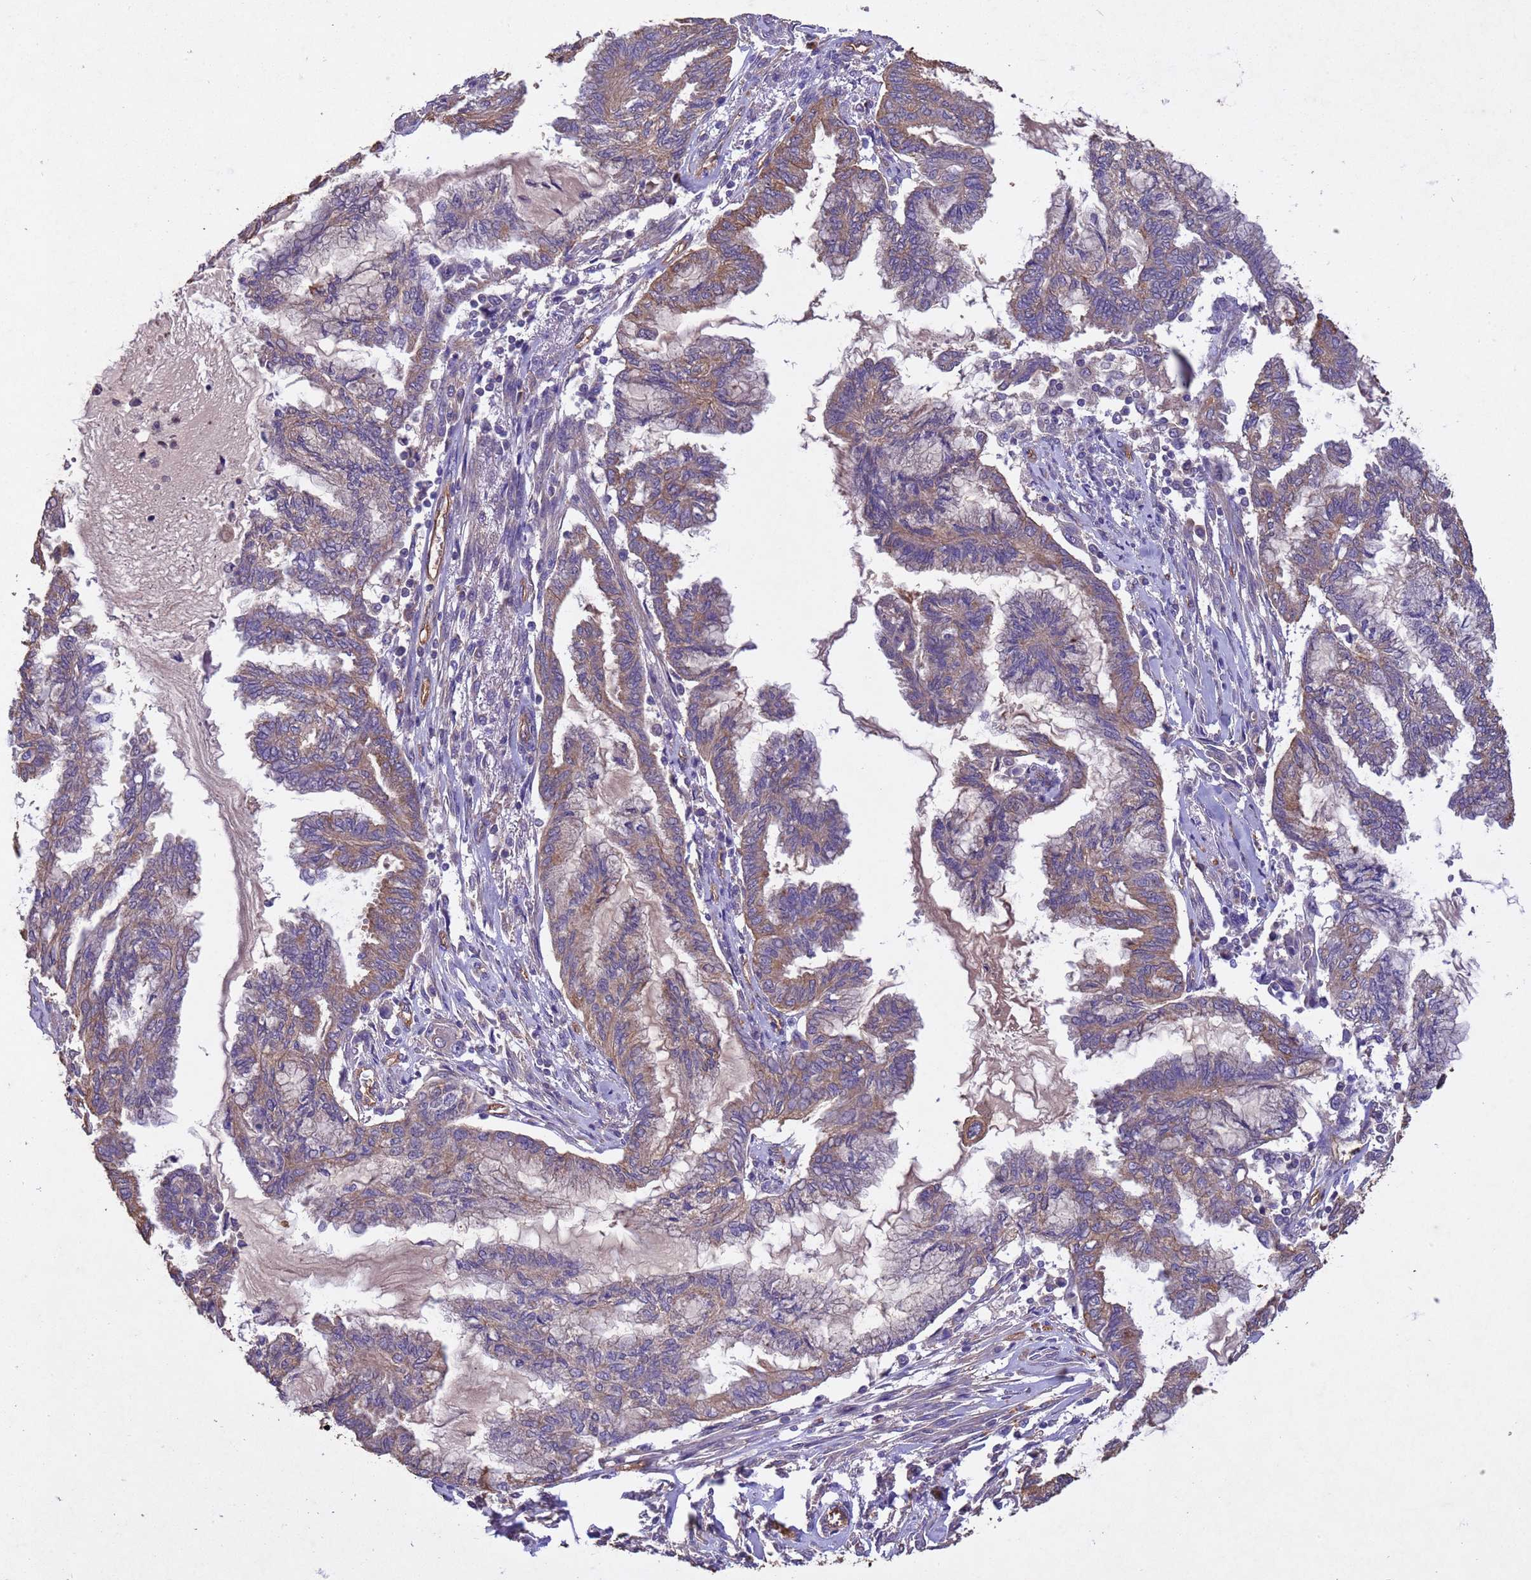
{"staining": {"intensity": "weak", "quantity": "25%-75%", "location": "cytoplasmic/membranous"}, "tissue": "endometrial cancer", "cell_type": "Tumor cells", "image_type": "cancer", "snomed": [{"axis": "morphology", "description": "Adenocarcinoma, NOS"}, {"axis": "topography", "description": "Endometrium"}], "caption": "High-magnification brightfield microscopy of endometrial adenocarcinoma stained with DAB (3,3'-diaminobenzidine) (brown) and counterstained with hematoxylin (blue). tumor cells exhibit weak cytoplasmic/membranous staining is appreciated in approximately25%-75% of cells.", "gene": "MTX3", "patient": {"sex": "female", "age": 86}}